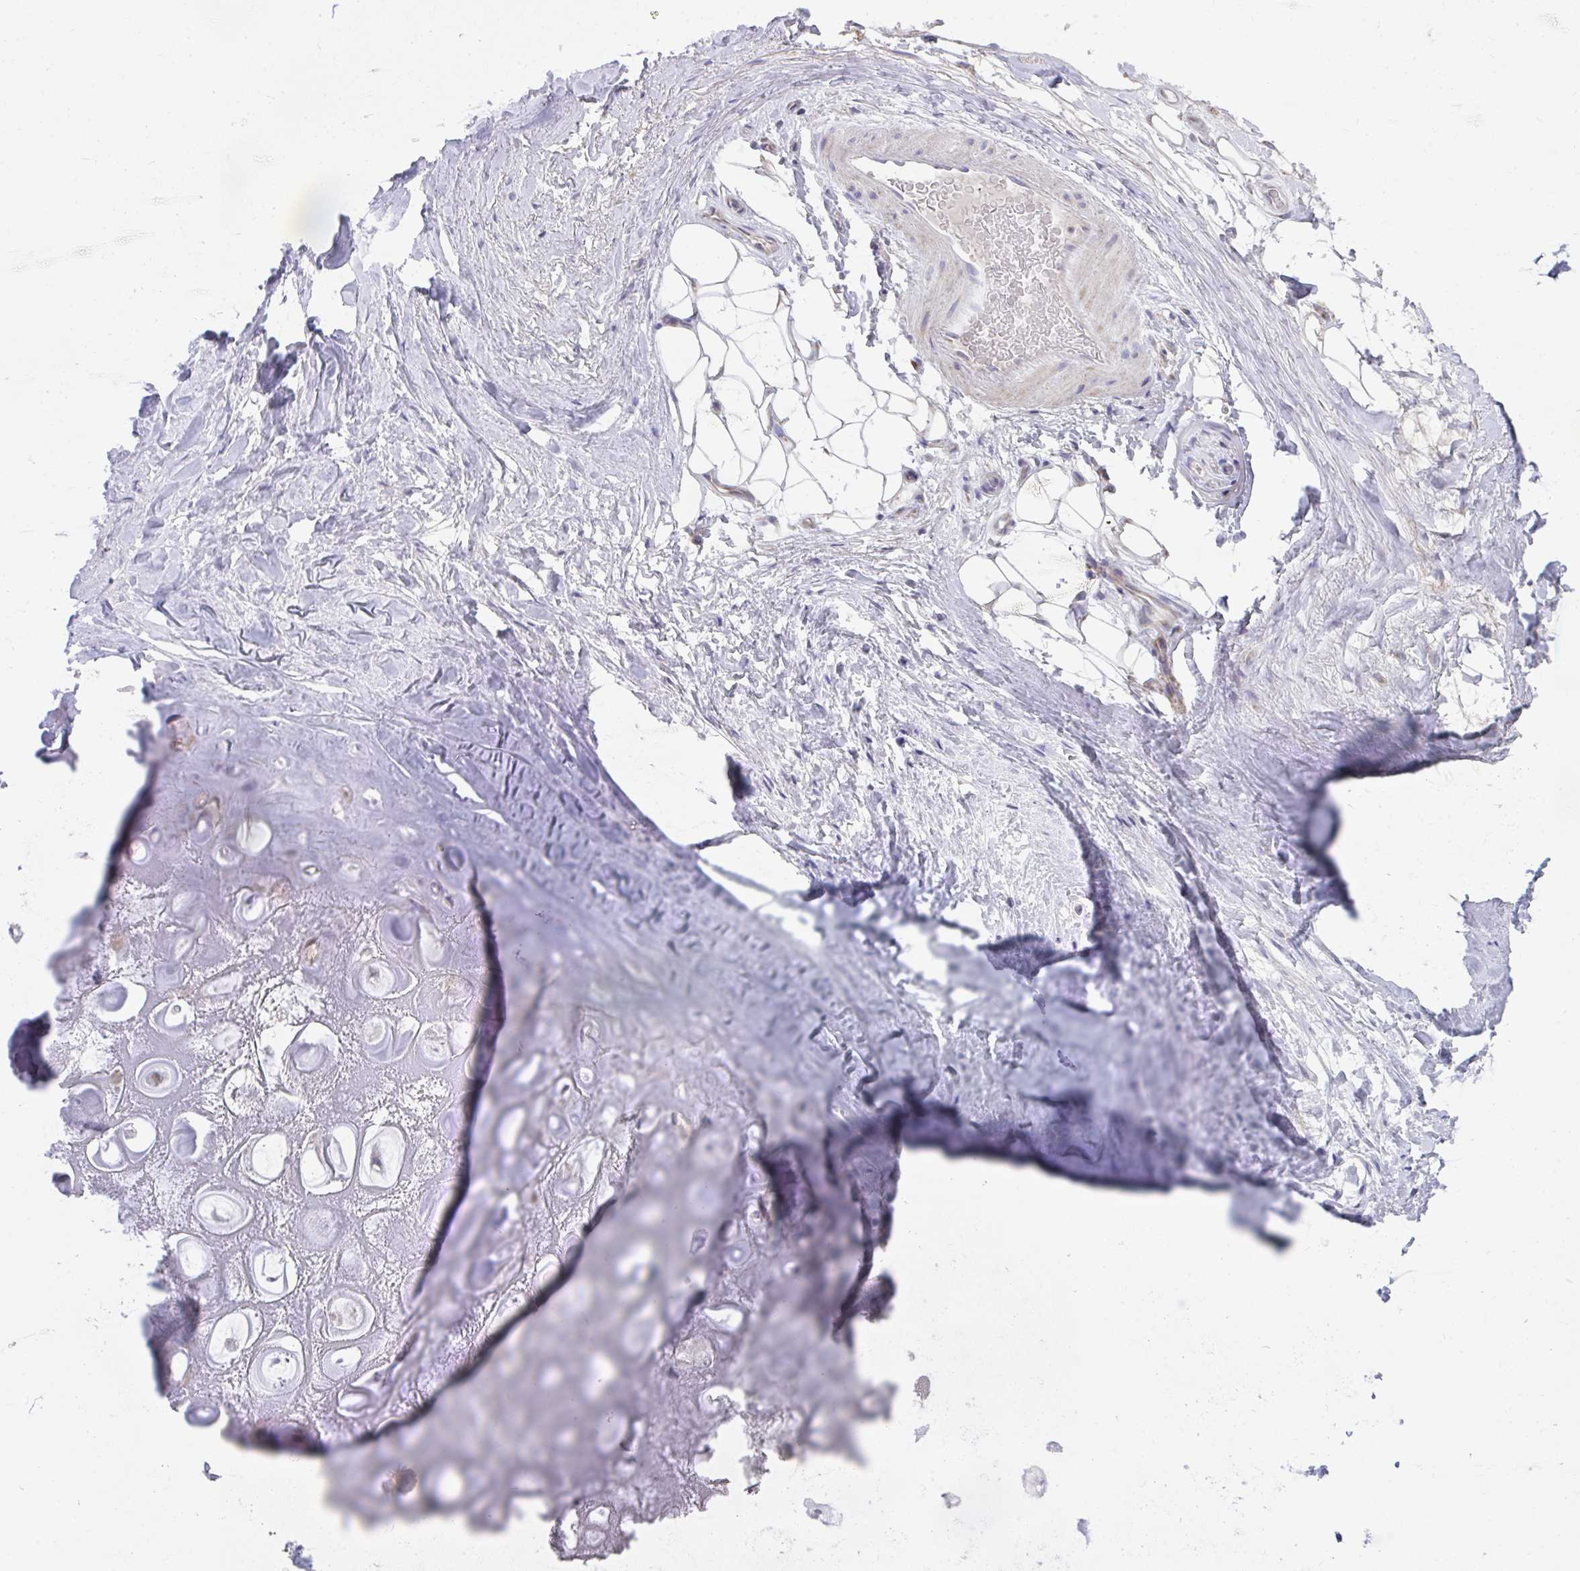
{"staining": {"intensity": "negative", "quantity": "none", "location": "none"}, "tissue": "adipose tissue", "cell_type": "Adipocytes", "image_type": "normal", "snomed": [{"axis": "morphology", "description": "Normal tissue, NOS"}, {"axis": "topography", "description": "Lymph node"}, {"axis": "topography", "description": "Cartilage tissue"}, {"axis": "topography", "description": "Nasopharynx"}], "caption": "Protein analysis of normal adipose tissue reveals no significant positivity in adipocytes. Nuclei are stained in blue.", "gene": "PRRG3", "patient": {"sex": "male", "age": 63}}